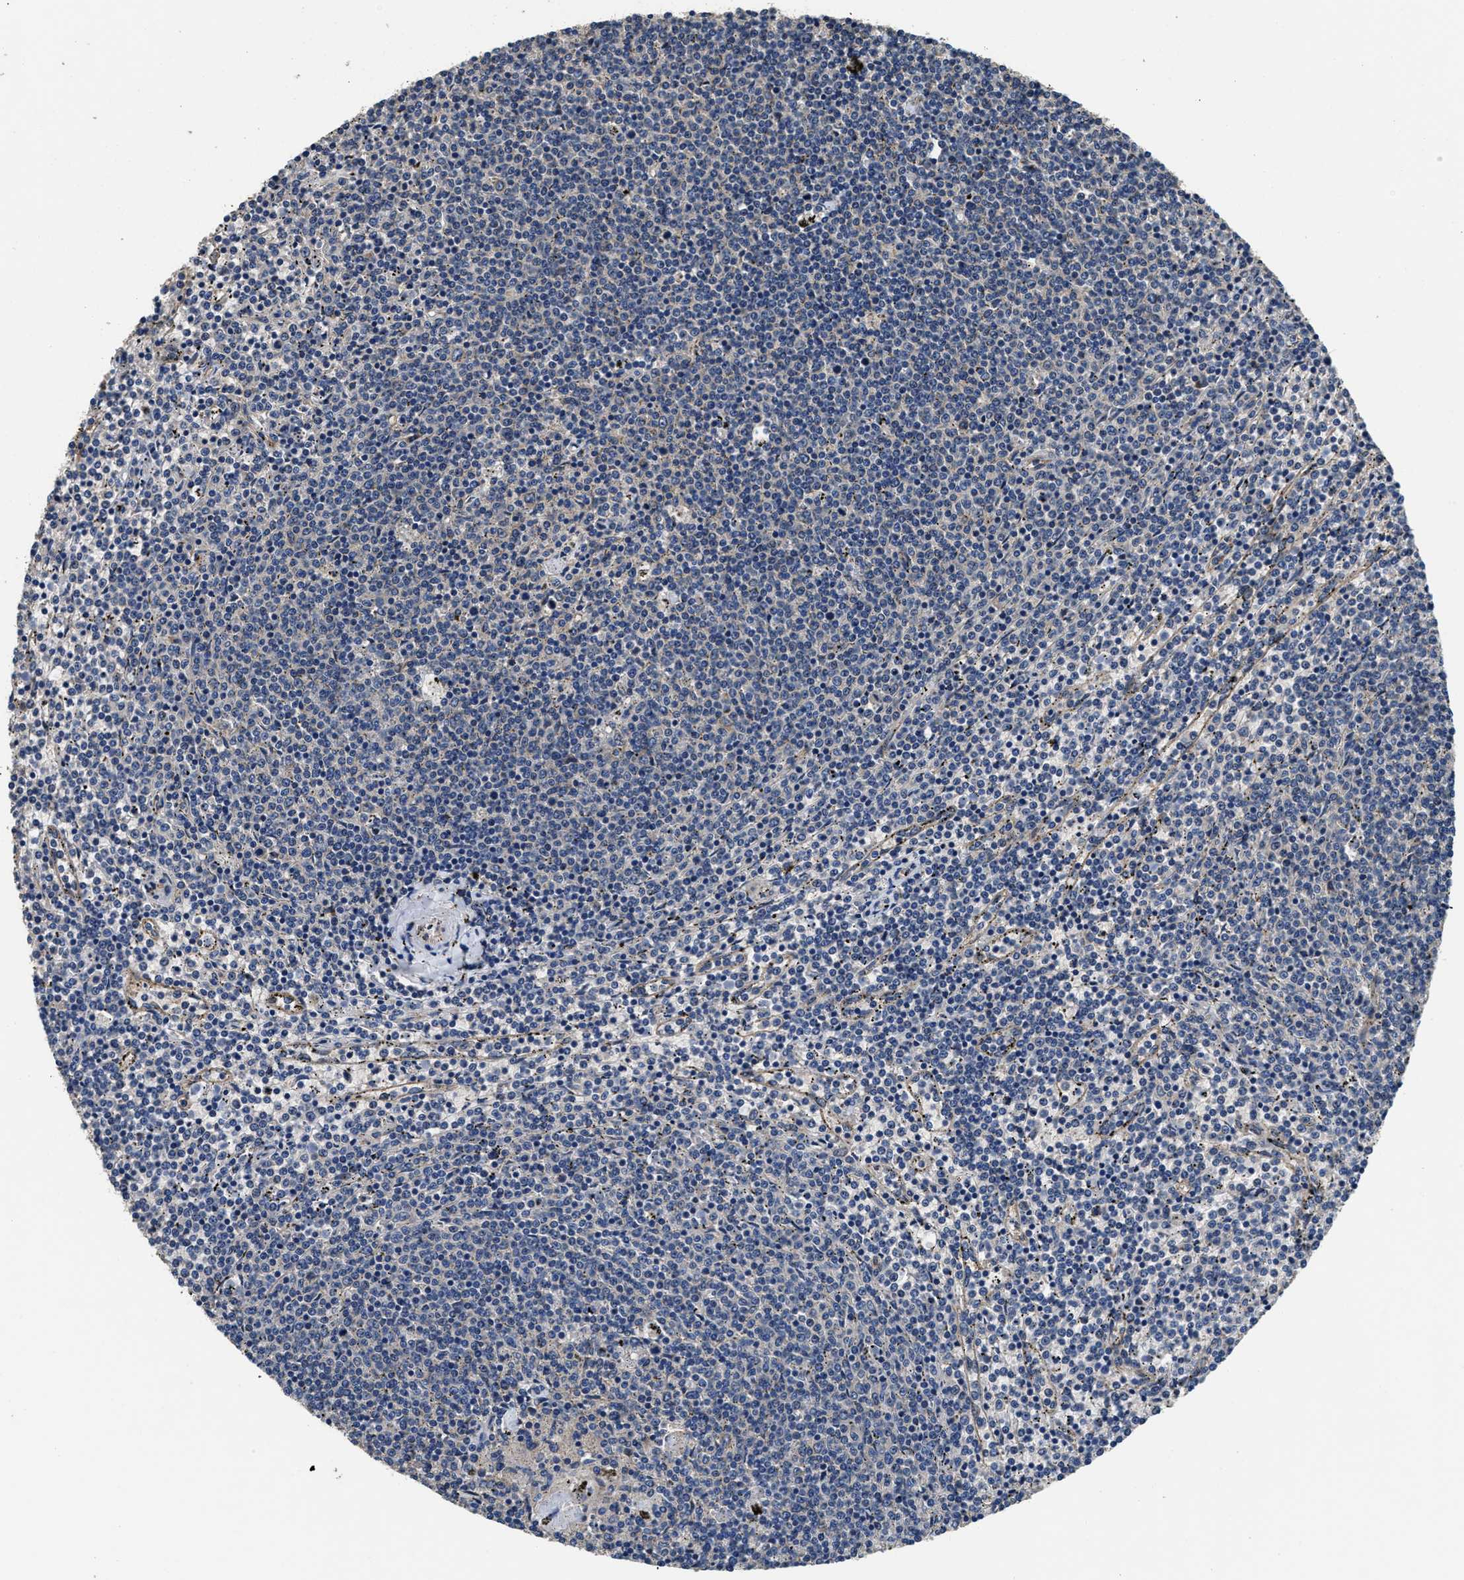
{"staining": {"intensity": "negative", "quantity": "none", "location": "none"}, "tissue": "lymphoma", "cell_type": "Tumor cells", "image_type": "cancer", "snomed": [{"axis": "morphology", "description": "Malignant lymphoma, non-Hodgkin's type, Low grade"}, {"axis": "topography", "description": "Spleen"}], "caption": "DAB immunohistochemical staining of low-grade malignant lymphoma, non-Hodgkin's type demonstrates no significant positivity in tumor cells.", "gene": "CSDE1", "patient": {"sex": "female", "age": 50}}